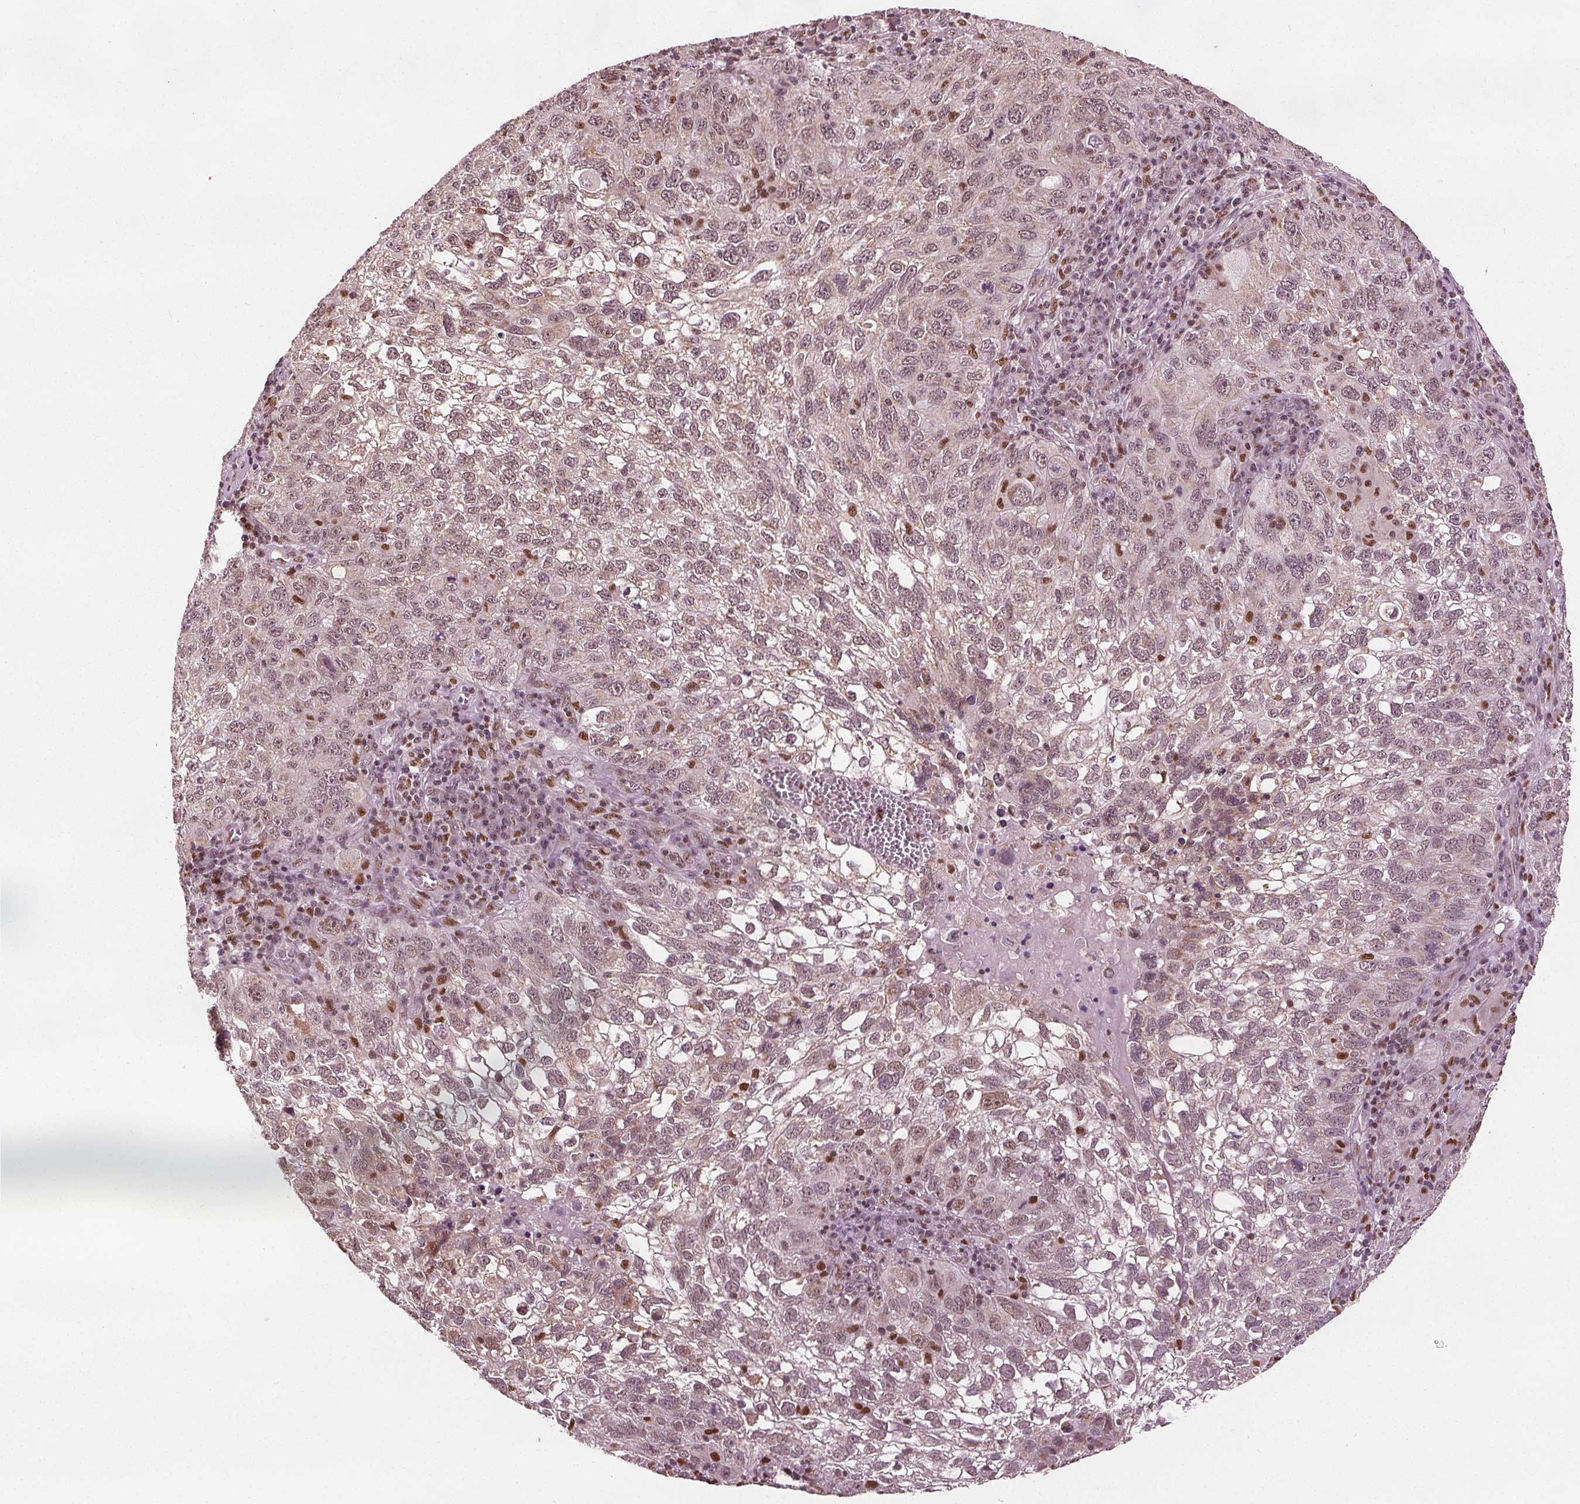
{"staining": {"intensity": "weak", "quantity": ">75%", "location": "cytoplasmic/membranous,nuclear"}, "tissue": "cervical cancer", "cell_type": "Tumor cells", "image_type": "cancer", "snomed": [{"axis": "morphology", "description": "Squamous cell carcinoma, NOS"}, {"axis": "topography", "description": "Cervix"}], "caption": "DAB immunohistochemical staining of cervical squamous cell carcinoma demonstrates weak cytoplasmic/membranous and nuclear protein positivity in about >75% of tumor cells.", "gene": "DDX11", "patient": {"sex": "female", "age": 55}}